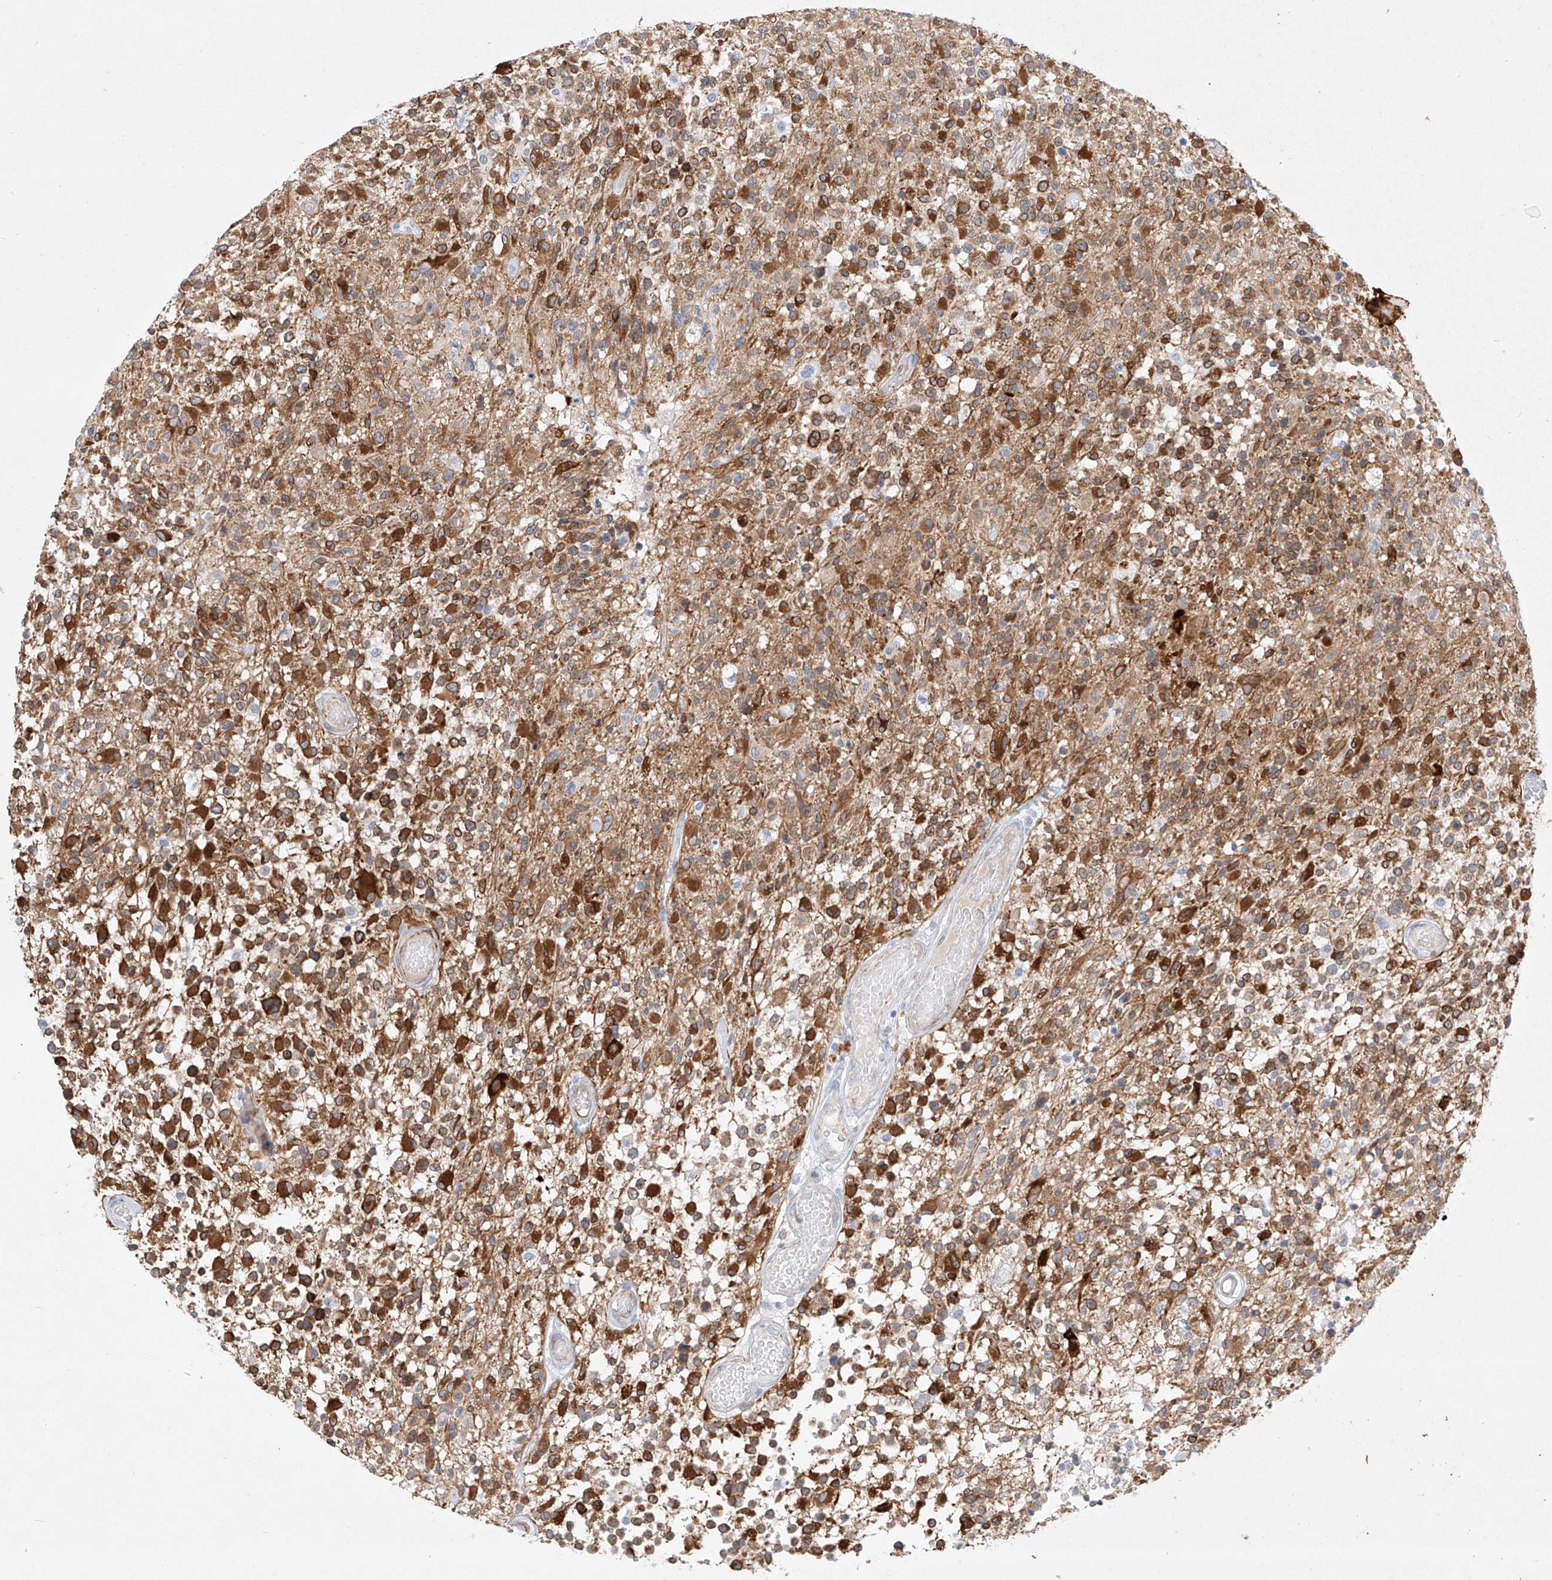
{"staining": {"intensity": "strong", "quantity": ">75%", "location": "cytoplasmic/membranous"}, "tissue": "glioma", "cell_type": "Tumor cells", "image_type": "cancer", "snomed": [{"axis": "morphology", "description": "Glioma, malignant, High grade"}, {"axis": "morphology", "description": "Glioblastoma, NOS"}, {"axis": "topography", "description": "Brain"}], "caption": "An image of malignant glioma (high-grade) stained for a protein reveals strong cytoplasmic/membranous brown staining in tumor cells.", "gene": "REEP2", "patient": {"sex": "male", "age": 60}}